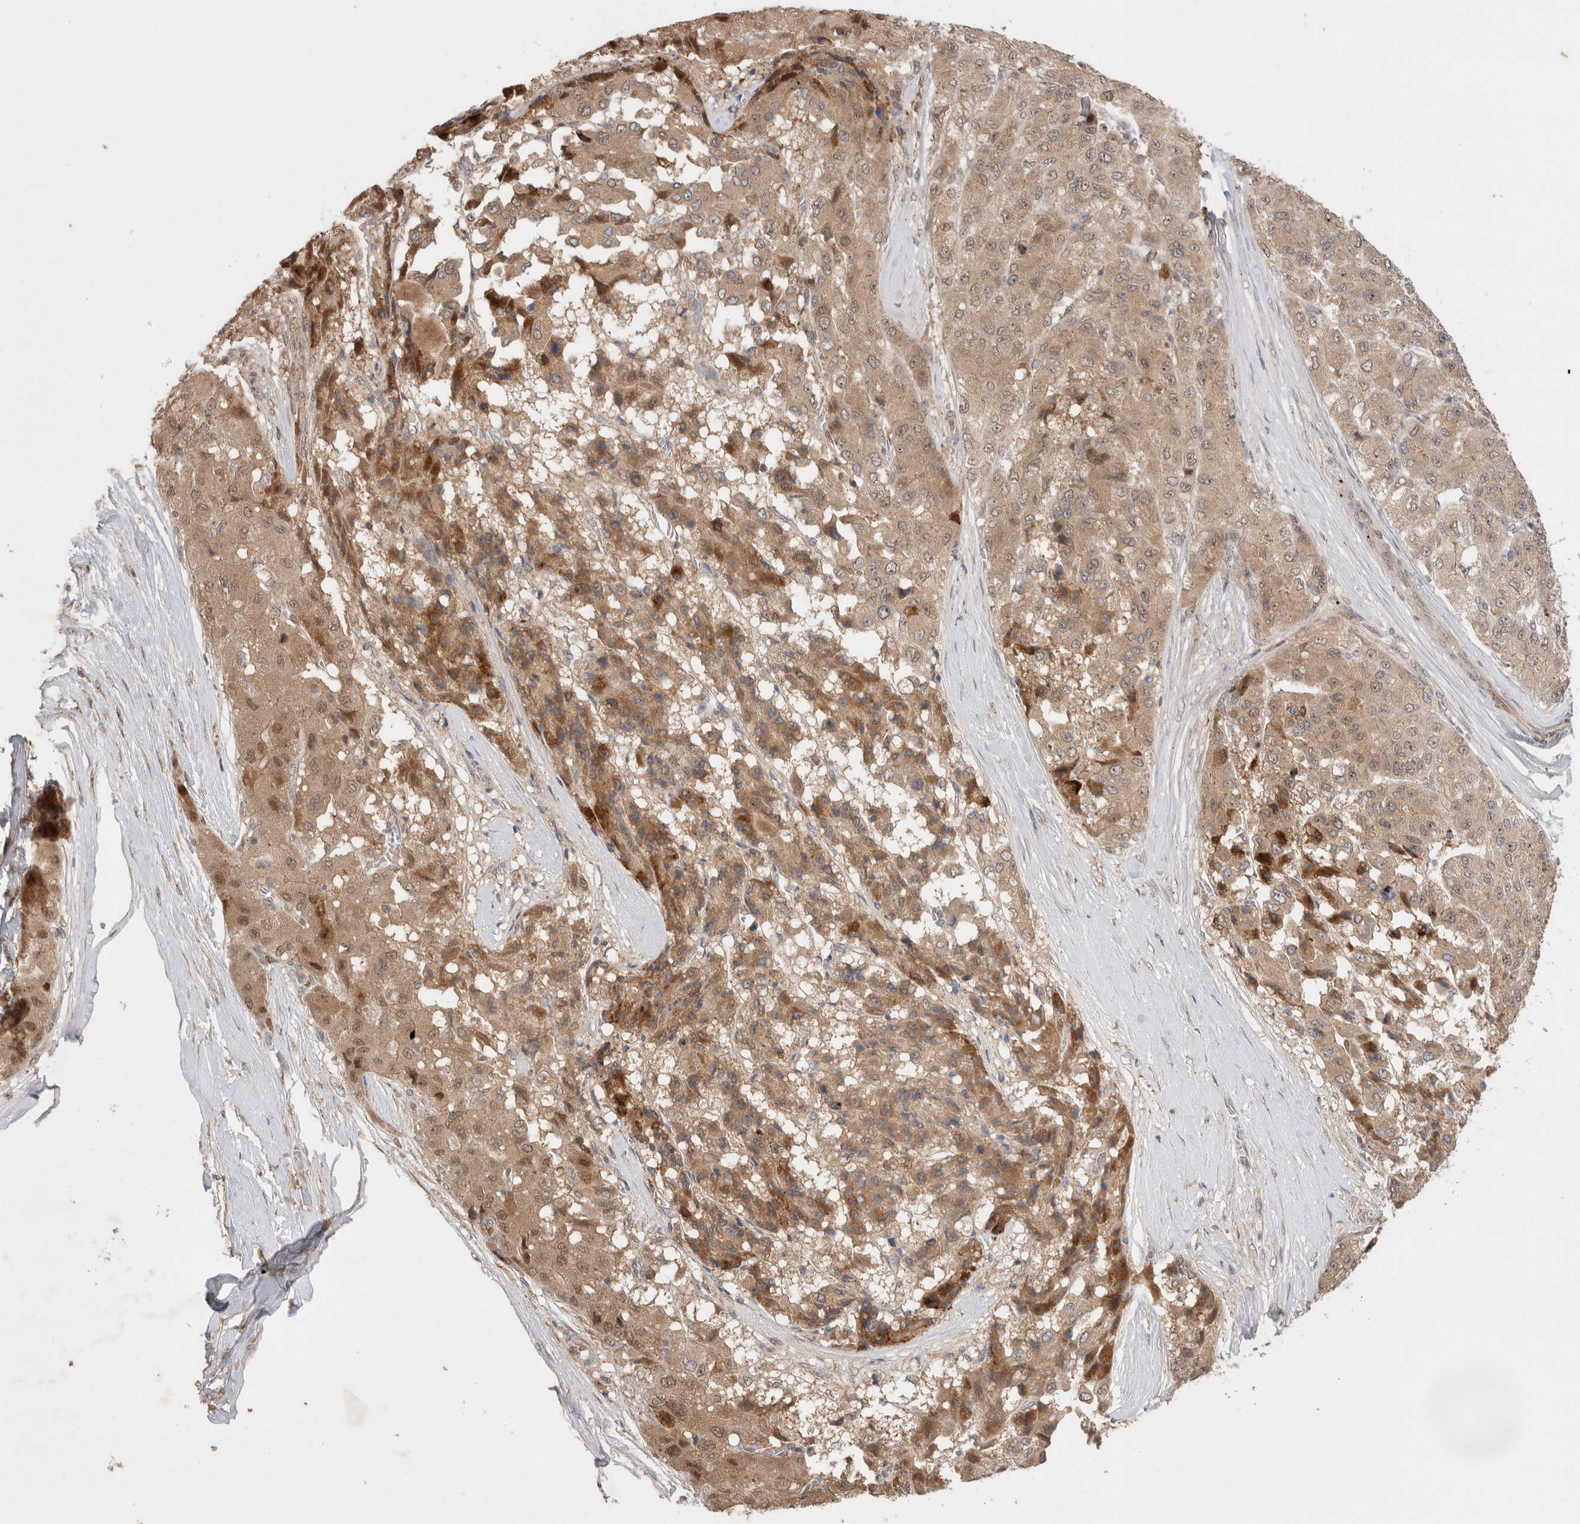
{"staining": {"intensity": "weak", "quantity": ">75%", "location": "cytoplasmic/membranous,nuclear"}, "tissue": "liver cancer", "cell_type": "Tumor cells", "image_type": "cancer", "snomed": [{"axis": "morphology", "description": "Carcinoma, Hepatocellular, NOS"}, {"axis": "topography", "description": "Liver"}], "caption": "The photomicrograph shows a brown stain indicating the presence of a protein in the cytoplasmic/membranous and nuclear of tumor cells in liver hepatocellular carcinoma.", "gene": "SLC29A1", "patient": {"sex": "male", "age": 80}}